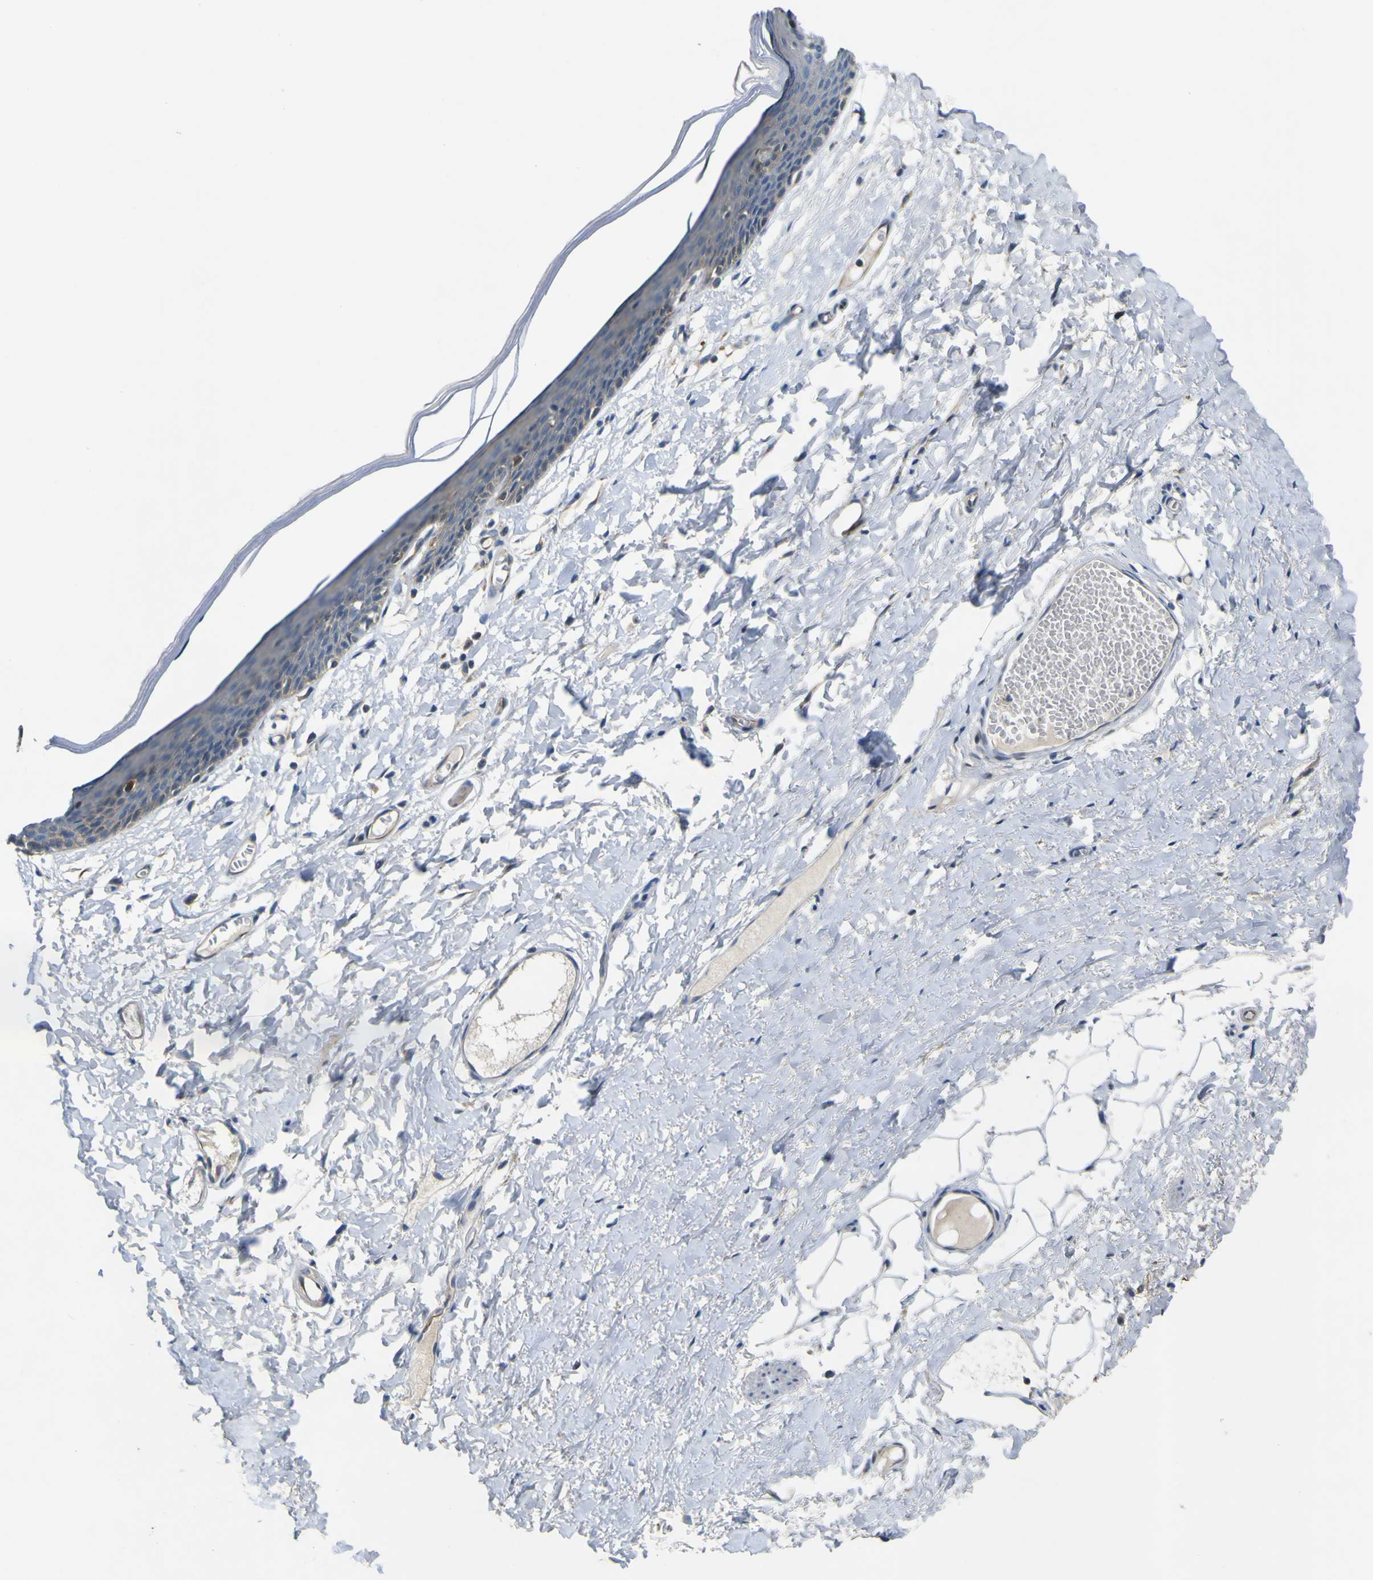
{"staining": {"intensity": "weak", "quantity": "<25%", "location": "cytoplasmic/membranous"}, "tissue": "skin", "cell_type": "Epidermal cells", "image_type": "normal", "snomed": [{"axis": "morphology", "description": "Normal tissue, NOS"}, {"axis": "topography", "description": "Vulva"}], "caption": "Histopathology image shows no protein positivity in epidermal cells of unremarkable skin.", "gene": "LDLR", "patient": {"sex": "female", "age": 54}}